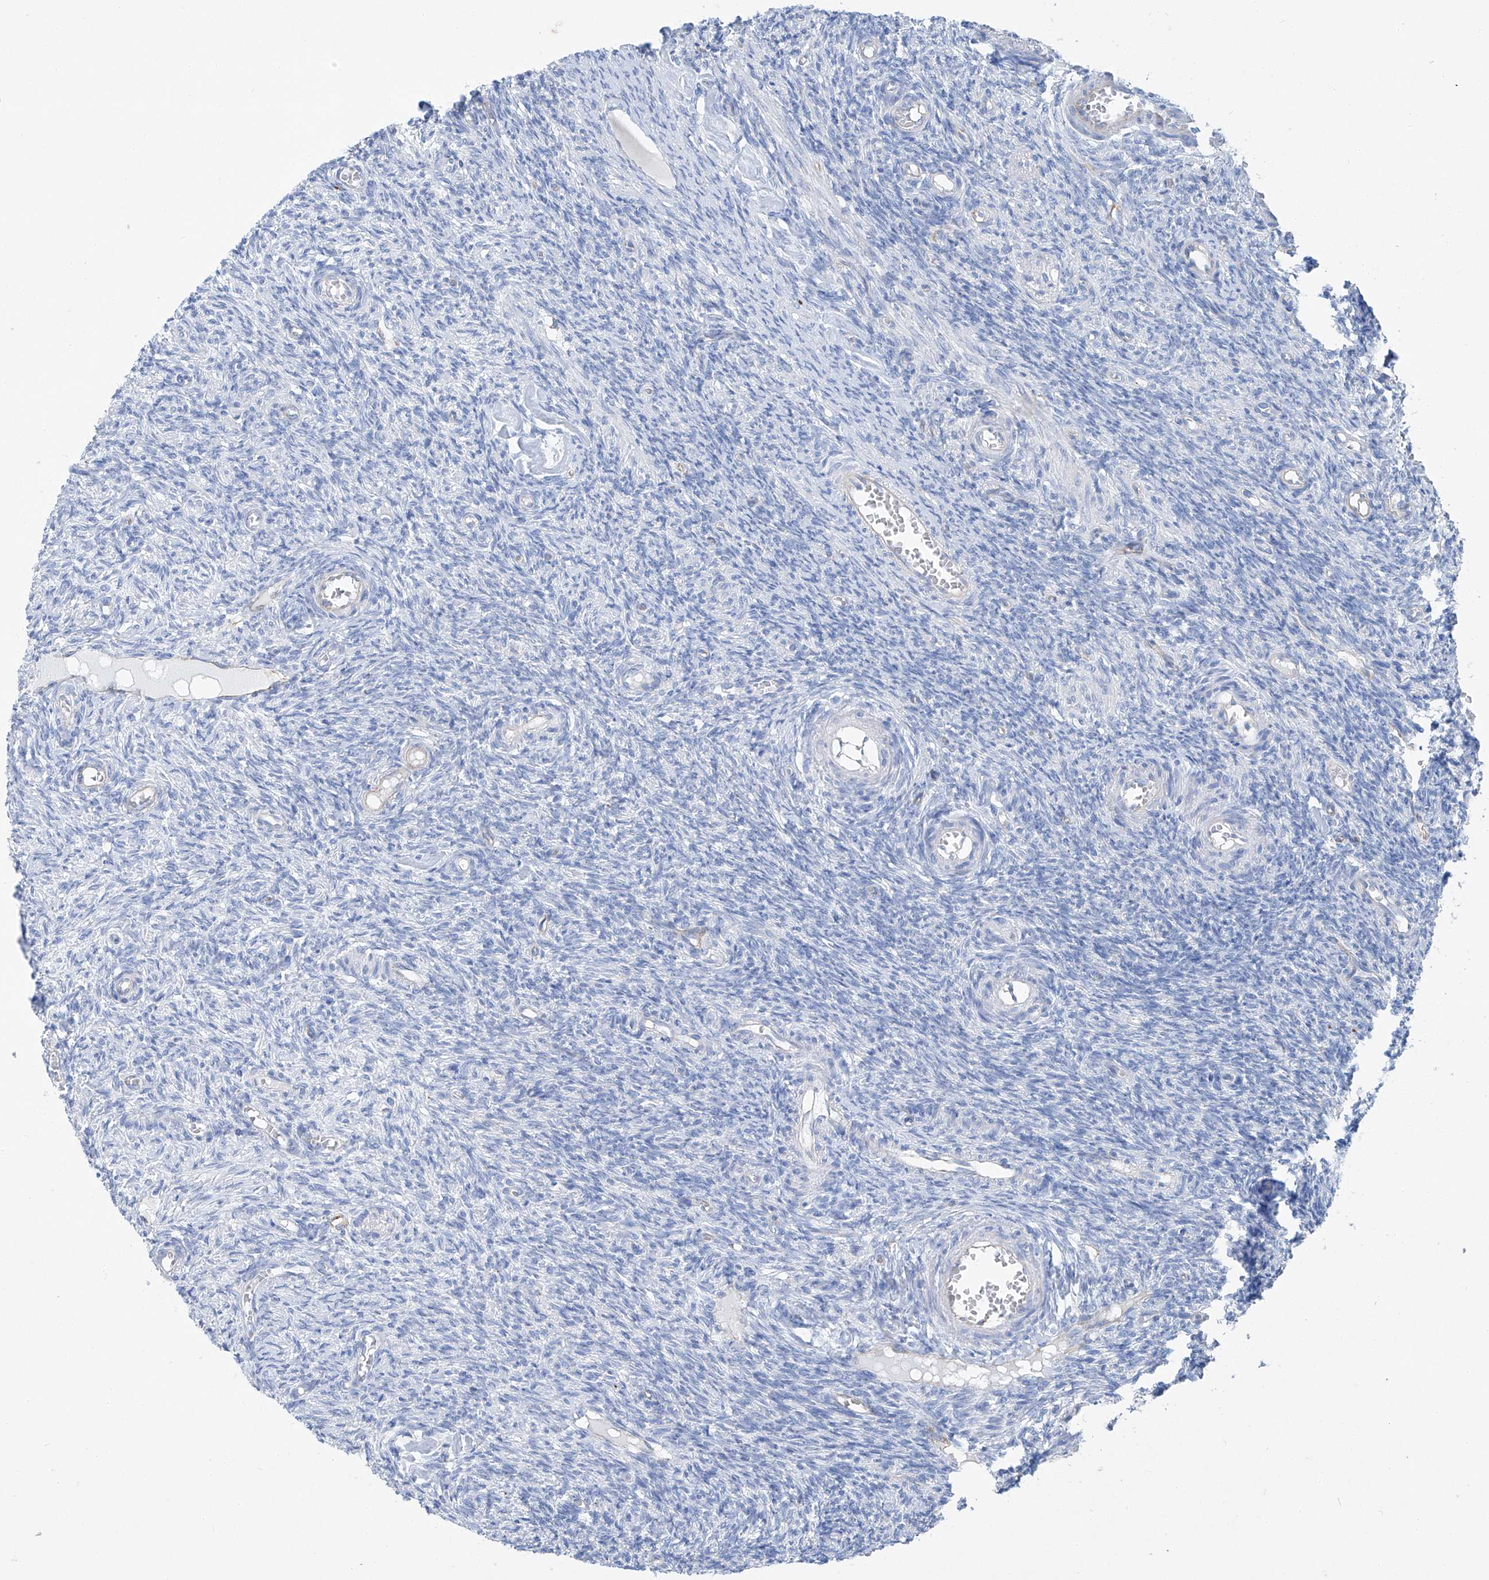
{"staining": {"intensity": "negative", "quantity": "none", "location": "none"}, "tissue": "ovary", "cell_type": "Follicle cells", "image_type": "normal", "snomed": [{"axis": "morphology", "description": "Normal tissue, NOS"}, {"axis": "topography", "description": "Ovary"}], "caption": "Follicle cells are negative for brown protein staining in unremarkable ovary. (Immunohistochemistry (ihc), brightfield microscopy, high magnification).", "gene": "MAGI1", "patient": {"sex": "female", "age": 27}}